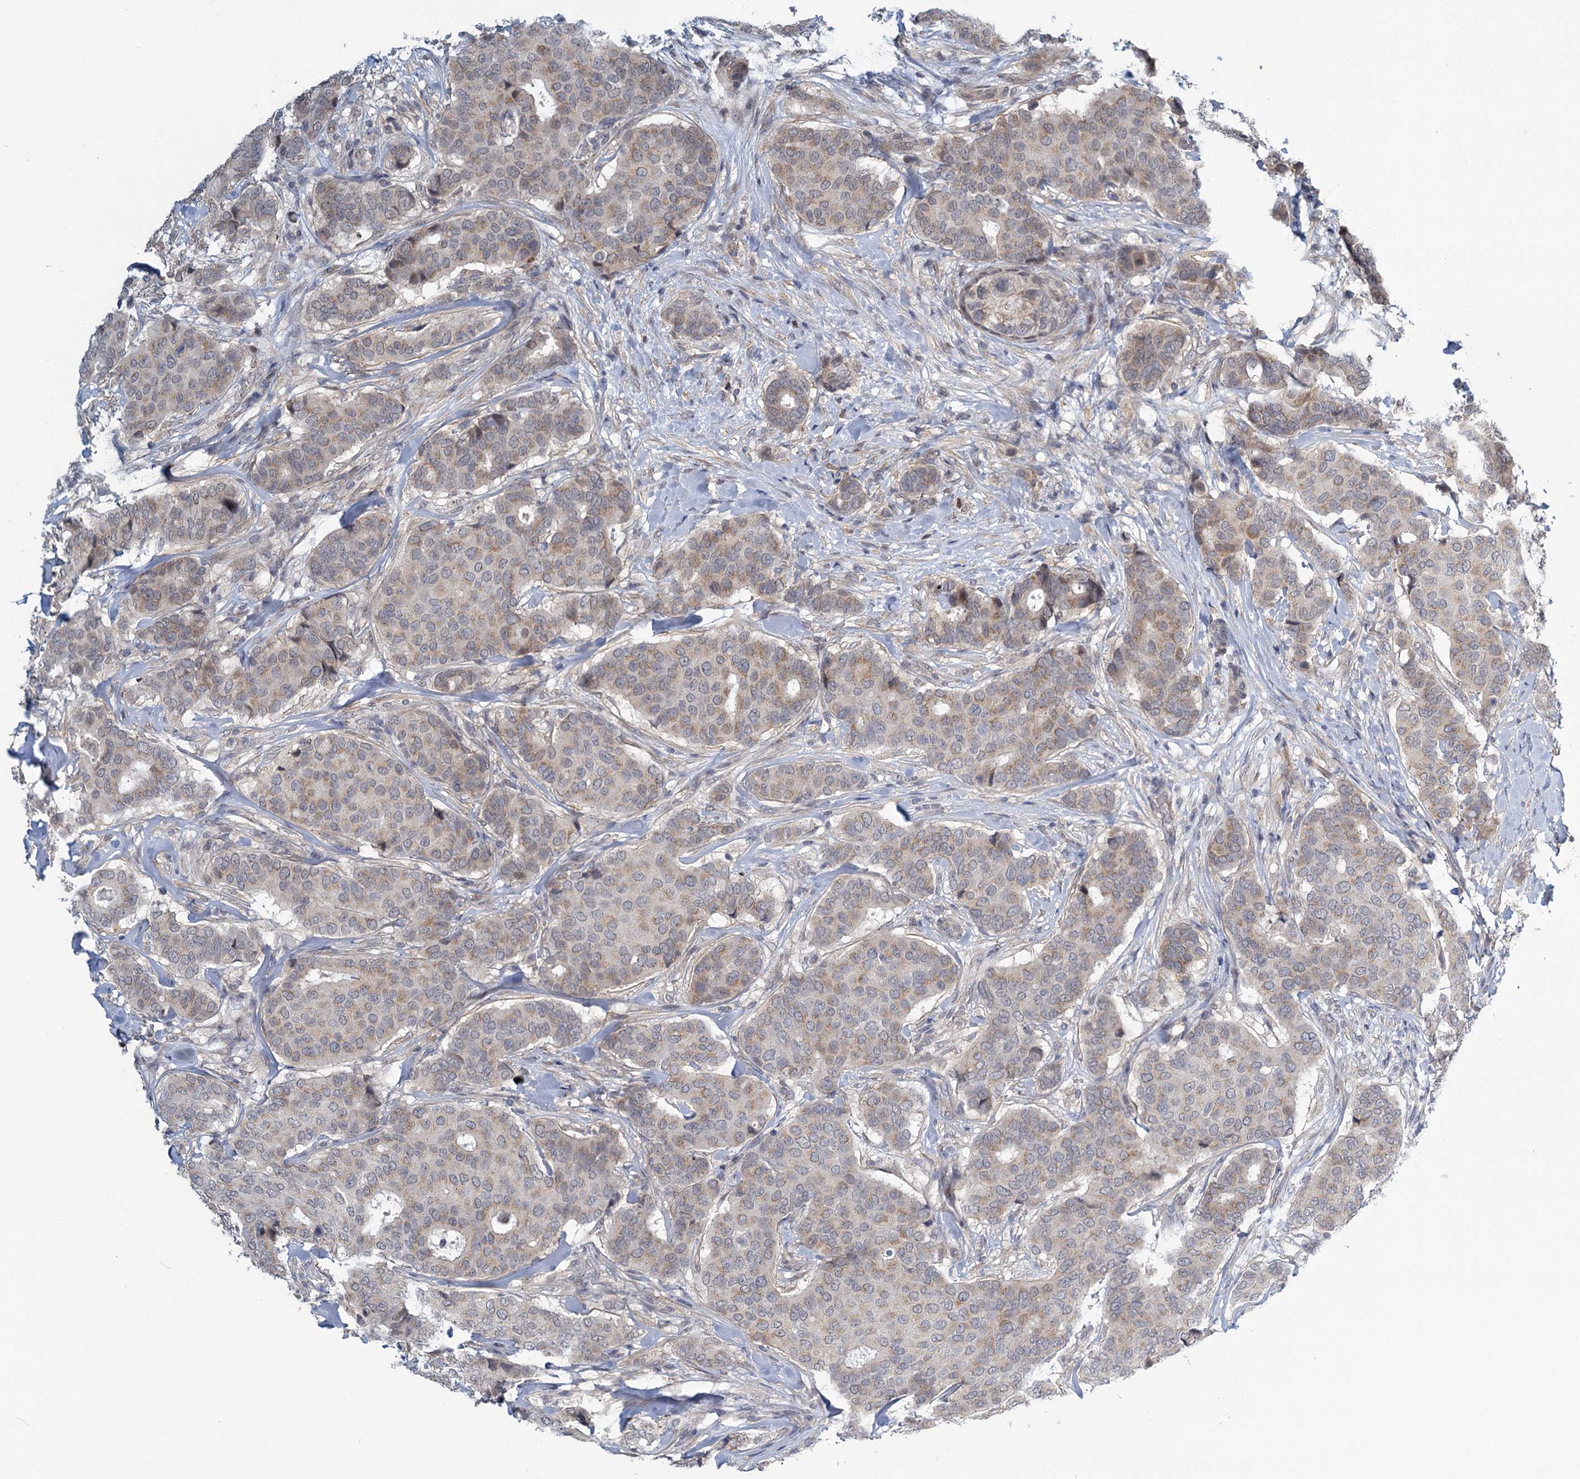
{"staining": {"intensity": "moderate", "quantity": "<25%", "location": "cytoplasmic/membranous"}, "tissue": "breast cancer", "cell_type": "Tumor cells", "image_type": "cancer", "snomed": [{"axis": "morphology", "description": "Duct carcinoma"}, {"axis": "topography", "description": "Breast"}], "caption": "Protein analysis of breast invasive ductal carcinoma tissue exhibits moderate cytoplasmic/membranous positivity in about <25% of tumor cells. Using DAB (brown) and hematoxylin (blue) stains, captured at high magnification using brightfield microscopy.", "gene": "STAP1", "patient": {"sex": "female", "age": 75}}